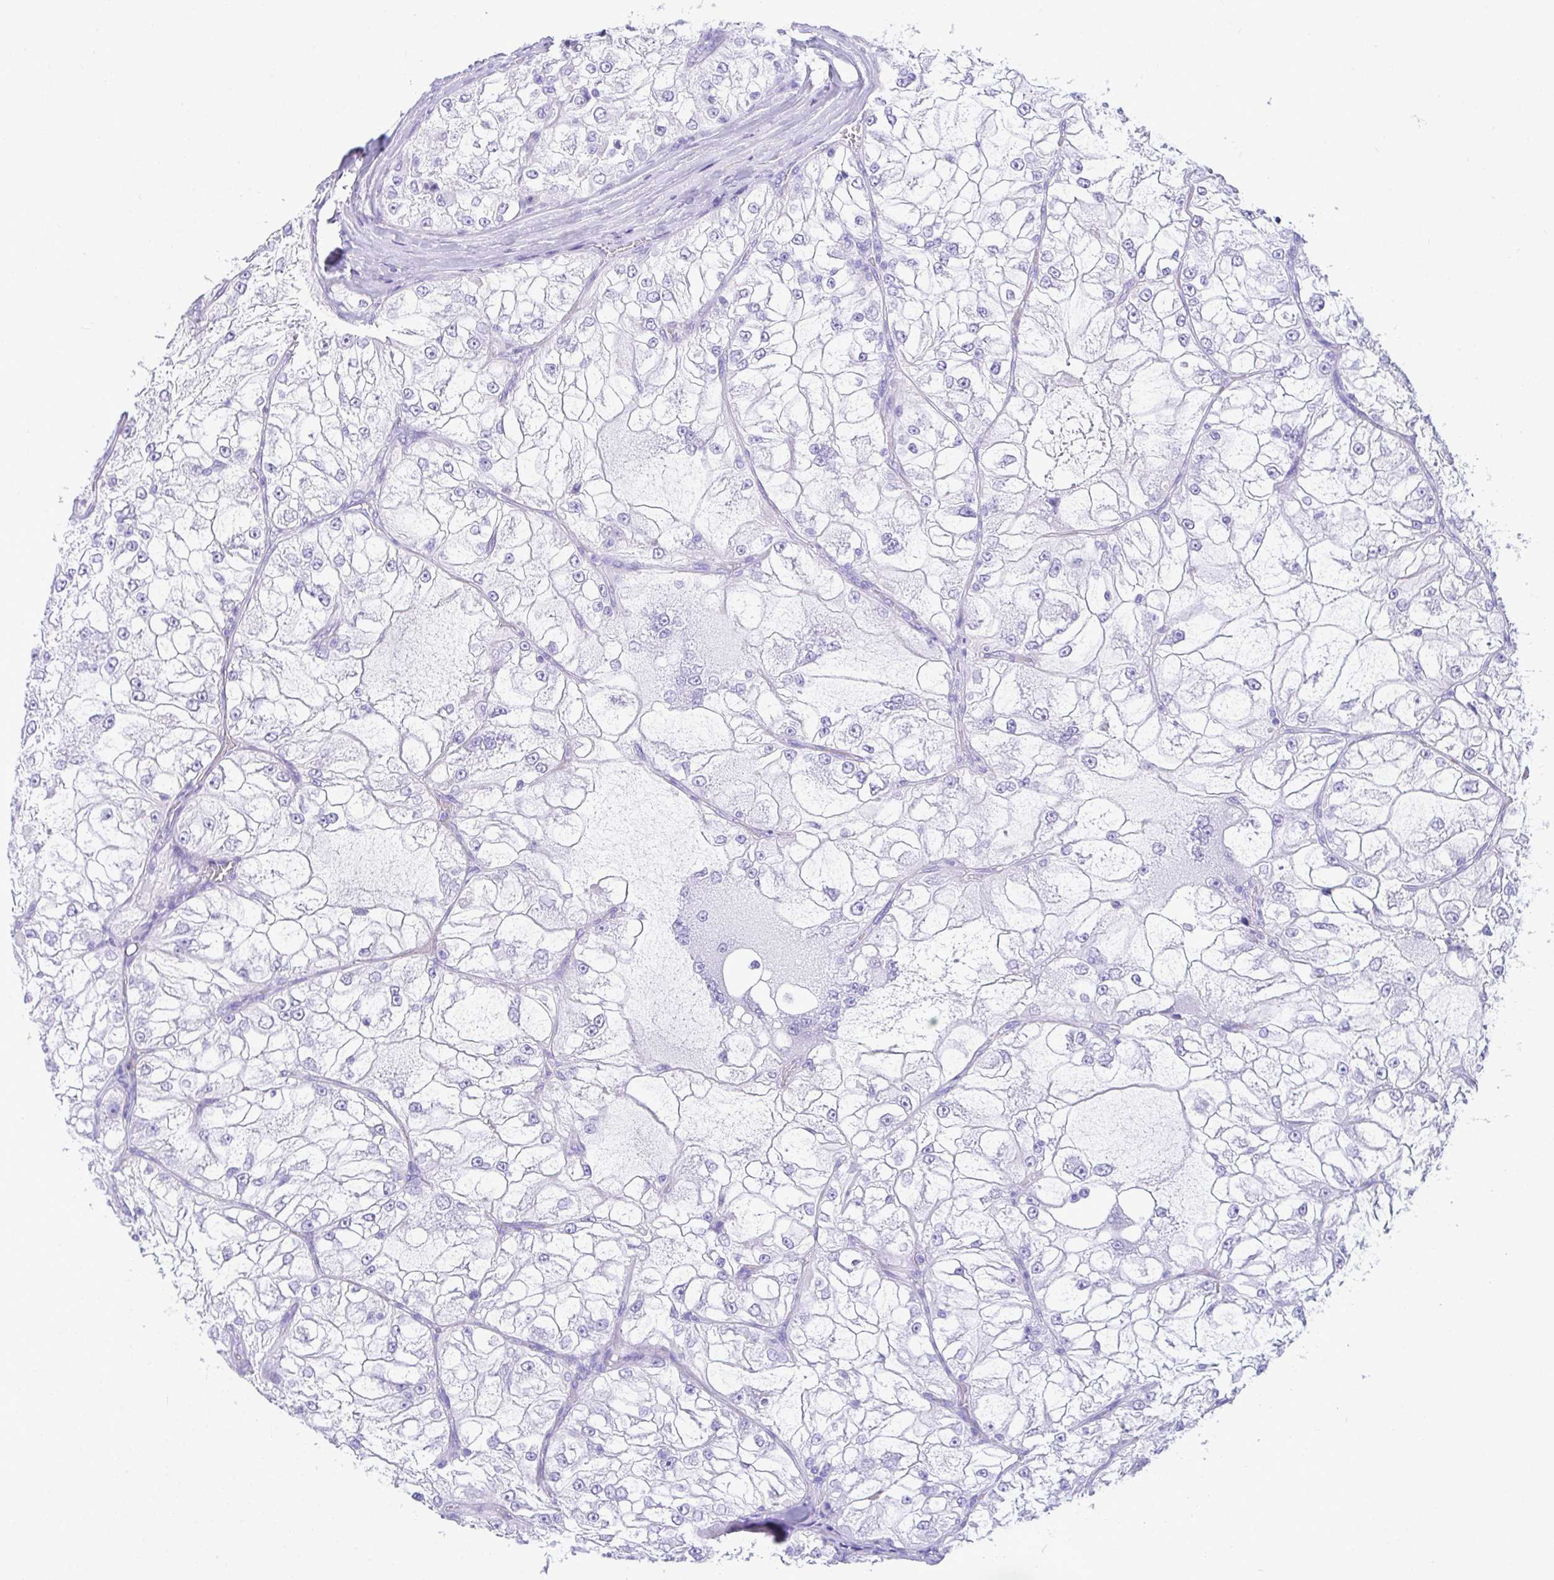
{"staining": {"intensity": "negative", "quantity": "none", "location": "none"}, "tissue": "renal cancer", "cell_type": "Tumor cells", "image_type": "cancer", "snomed": [{"axis": "morphology", "description": "Adenocarcinoma, NOS"}, {"axis": "topography", "description": "Kidney"}], "caption": "Immunohistochemistry image of neoplastic tissue: human renal adenocarcinoma stained with DAB (3,3'-diaminobenzidine) displays no significant protein staining in tumor cells.", "gene": "BEST4", "patient": {"sex": "female", "age": 72}}